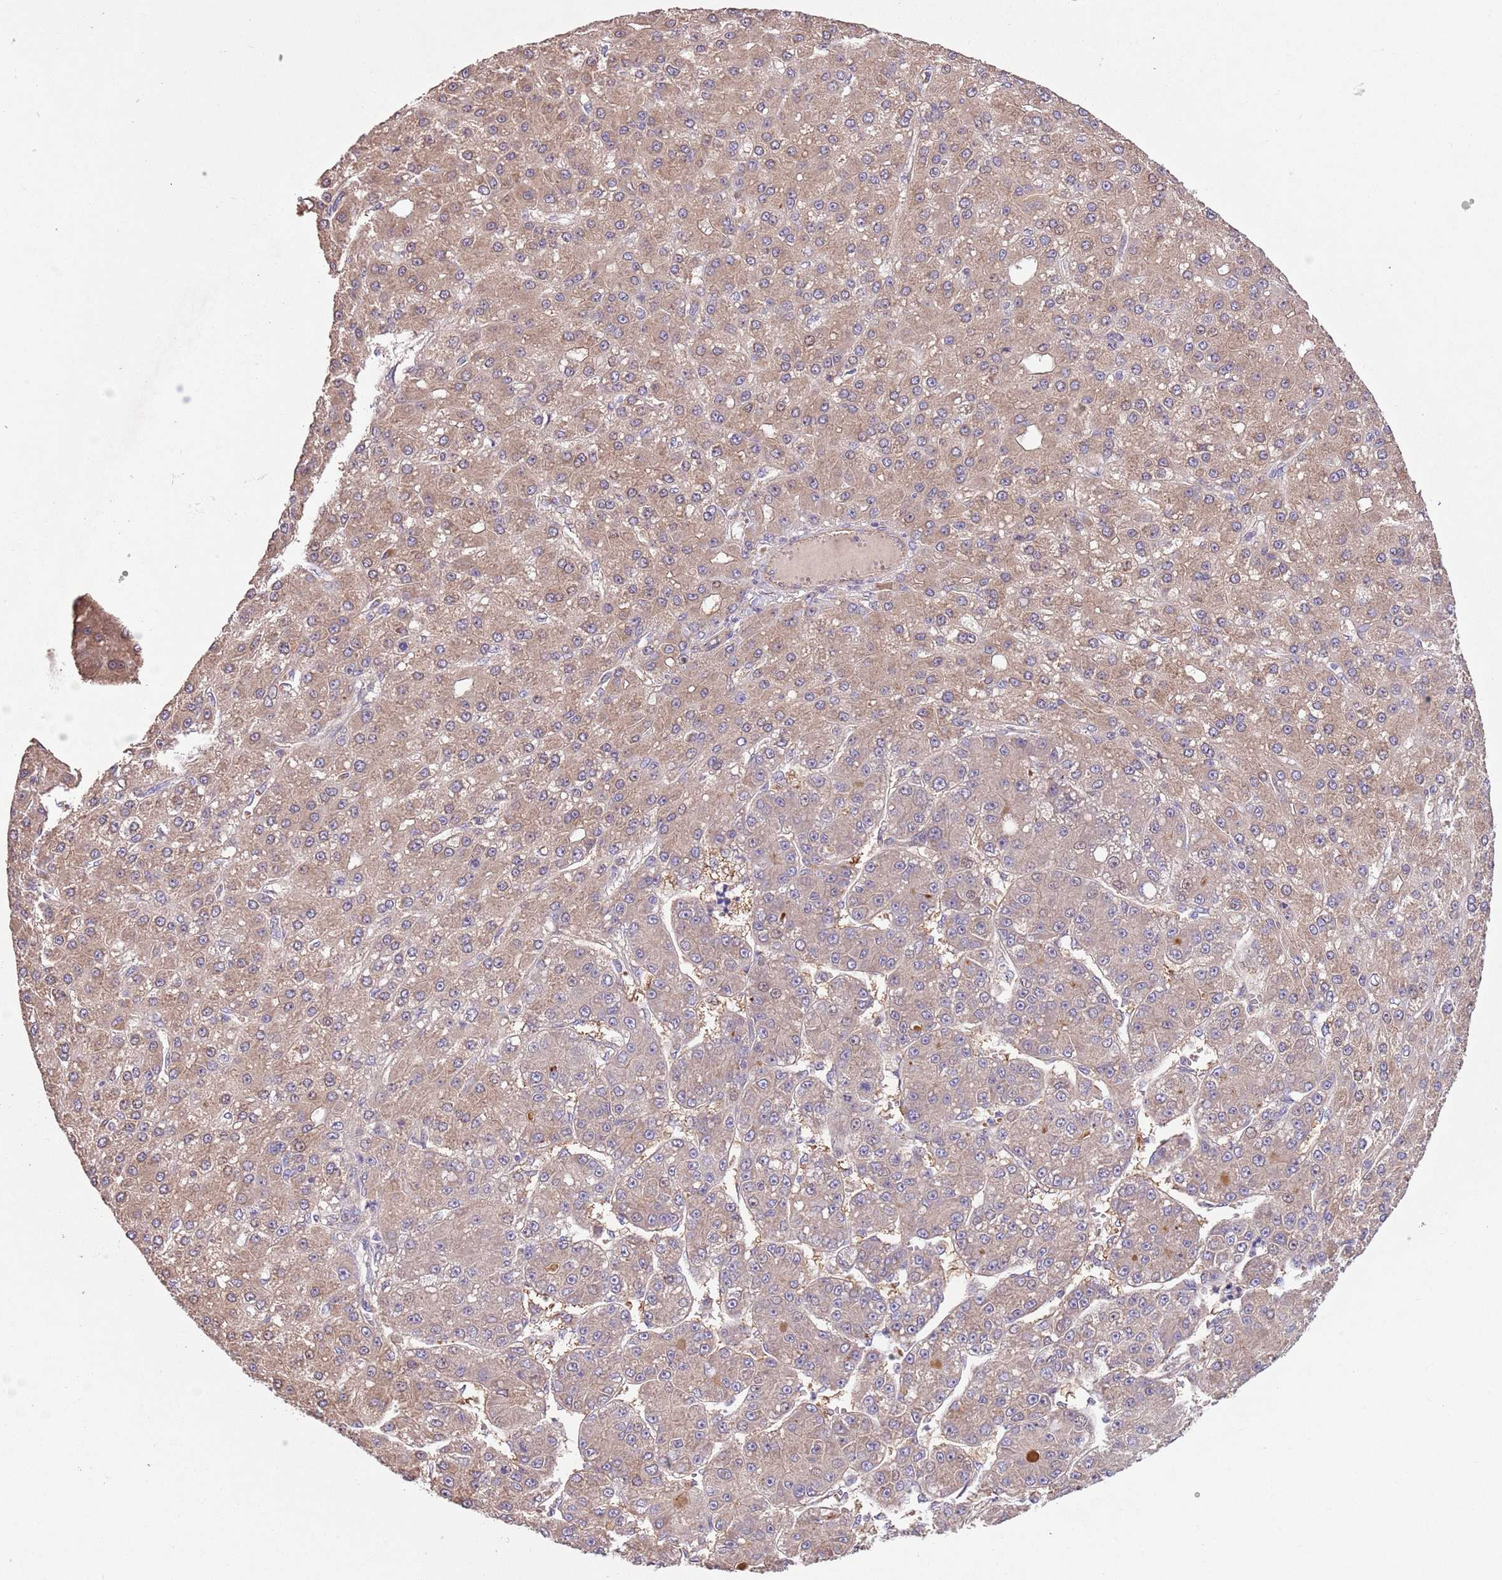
{"staining": {"intensity": "weak", "quantity": ">75%", "location": "cytoplasmic/membranous"}, "tissue": "liver cancer", "cell_type": "Tumor cells", "image_type": "cancer", "snomed": [{"axis": "morphology", "description": "Carcinoma, Hepatocellular, NOS"}, {"axis": "topography", "description": "Liver"}], "caption": "A high-resolution photomicrograph shows IHC staining of liver cancer (hepatocellular carcinoma), which reveals weak cytoplasmic/membranous expression in about >75% of tumor cells.", "gene": "FAM89B", "patient": {"sex": "male", "age": 67}}